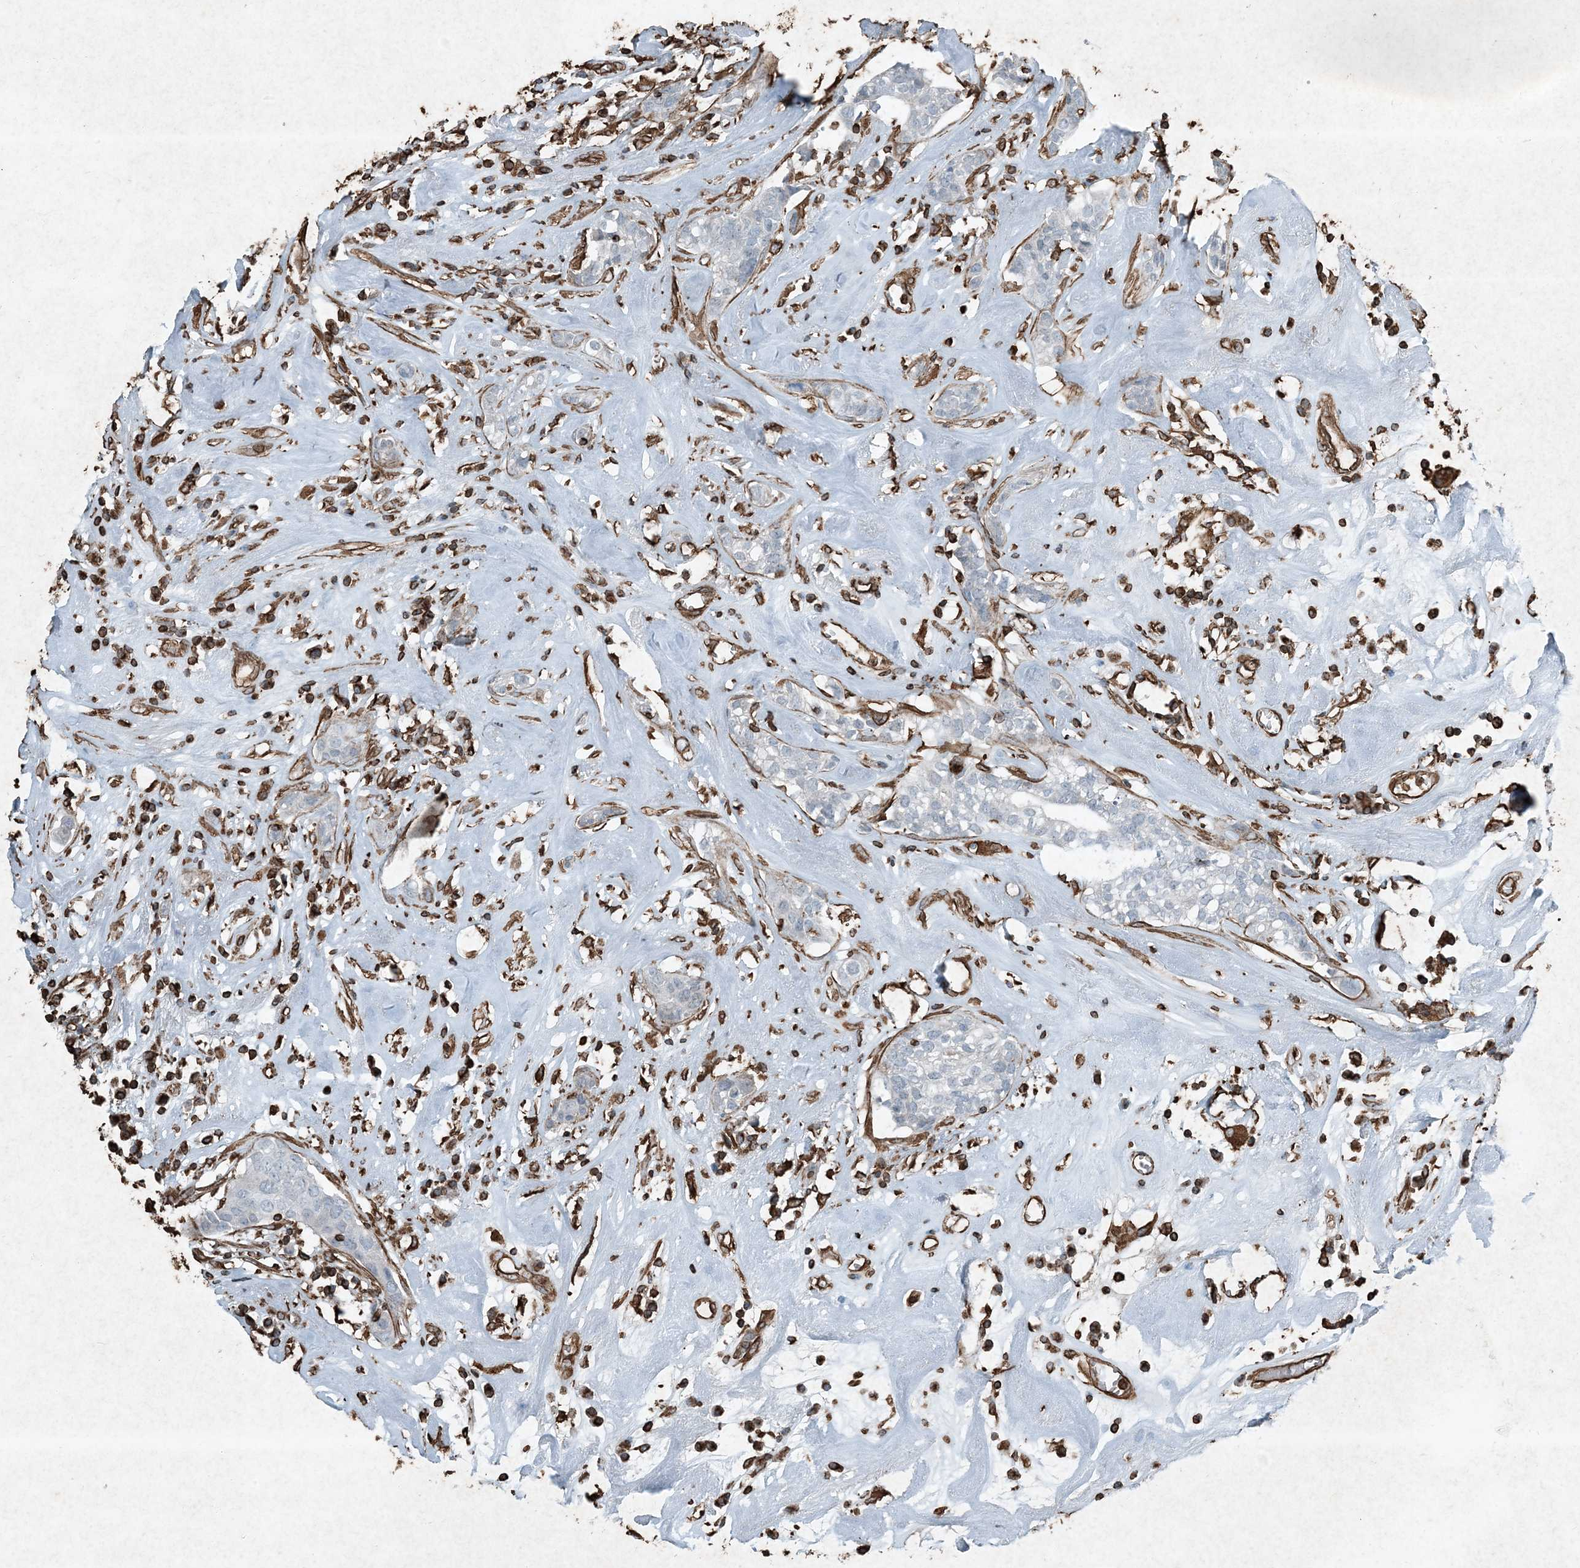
{"staining": {"intensity": "negative", "quantity": "none", "location": "none"}, "tissue": "head and neck cancer", "cell_type": "Tumor cells", "image_type": "cancer", "snomed": [{"axis": "morphology", "description": "Adenocarcinoma, NOS"}, {"axis": "topography", "description": "Salivary gland"}, {"axis": "topography", "description": "Head-Neck"}], "caption": "There is no significant expression in tumor cells of adenocarcinoma (head and neck).", "gene": "RYK", "patient": {"sex": "female", "age": 65}}